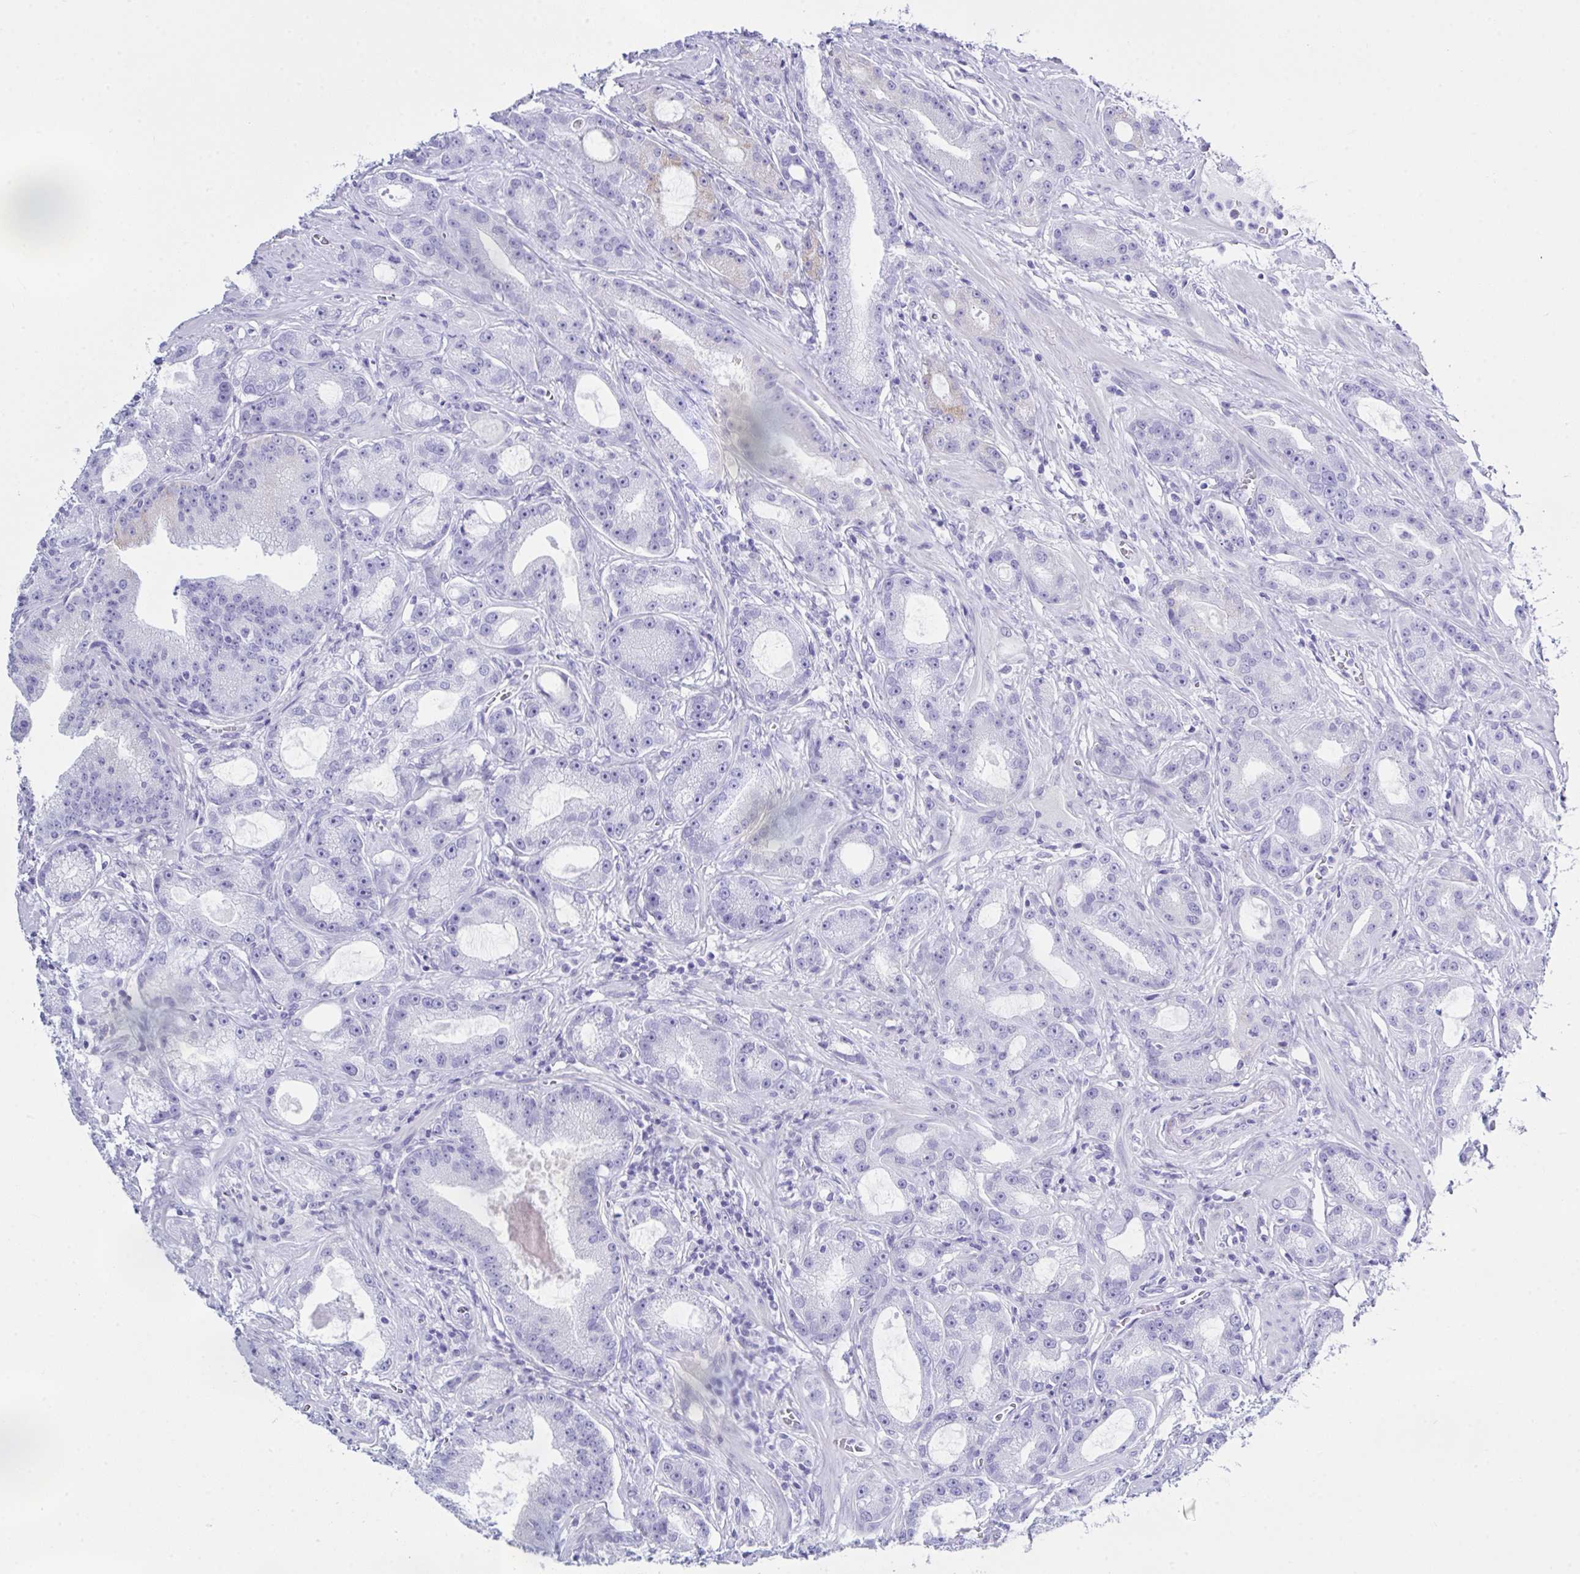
{"staining": {"intensity": "negative", "quantity": "none", "location": "none"}, "tissue": "prostate cancer", "cell_type": "Tumor cells", "image_type": "cancer", "snomed": [{"axis": "morphology", "description": "Adenocarcinoma, High grade"}, {"axis": "topography", "description": "Prostate"}], "caption": "Image shows no significant protein staining in tumor cells of adenocarcinoma (high-grade) (prostate). The staining is performed using DAB (3,3'-diaminobenzidine) brown chromogen with nuclei counter-stained in using hematoxylin.", "gene": "LGALS4", "patient": {"sex": "male", "age": 65}}